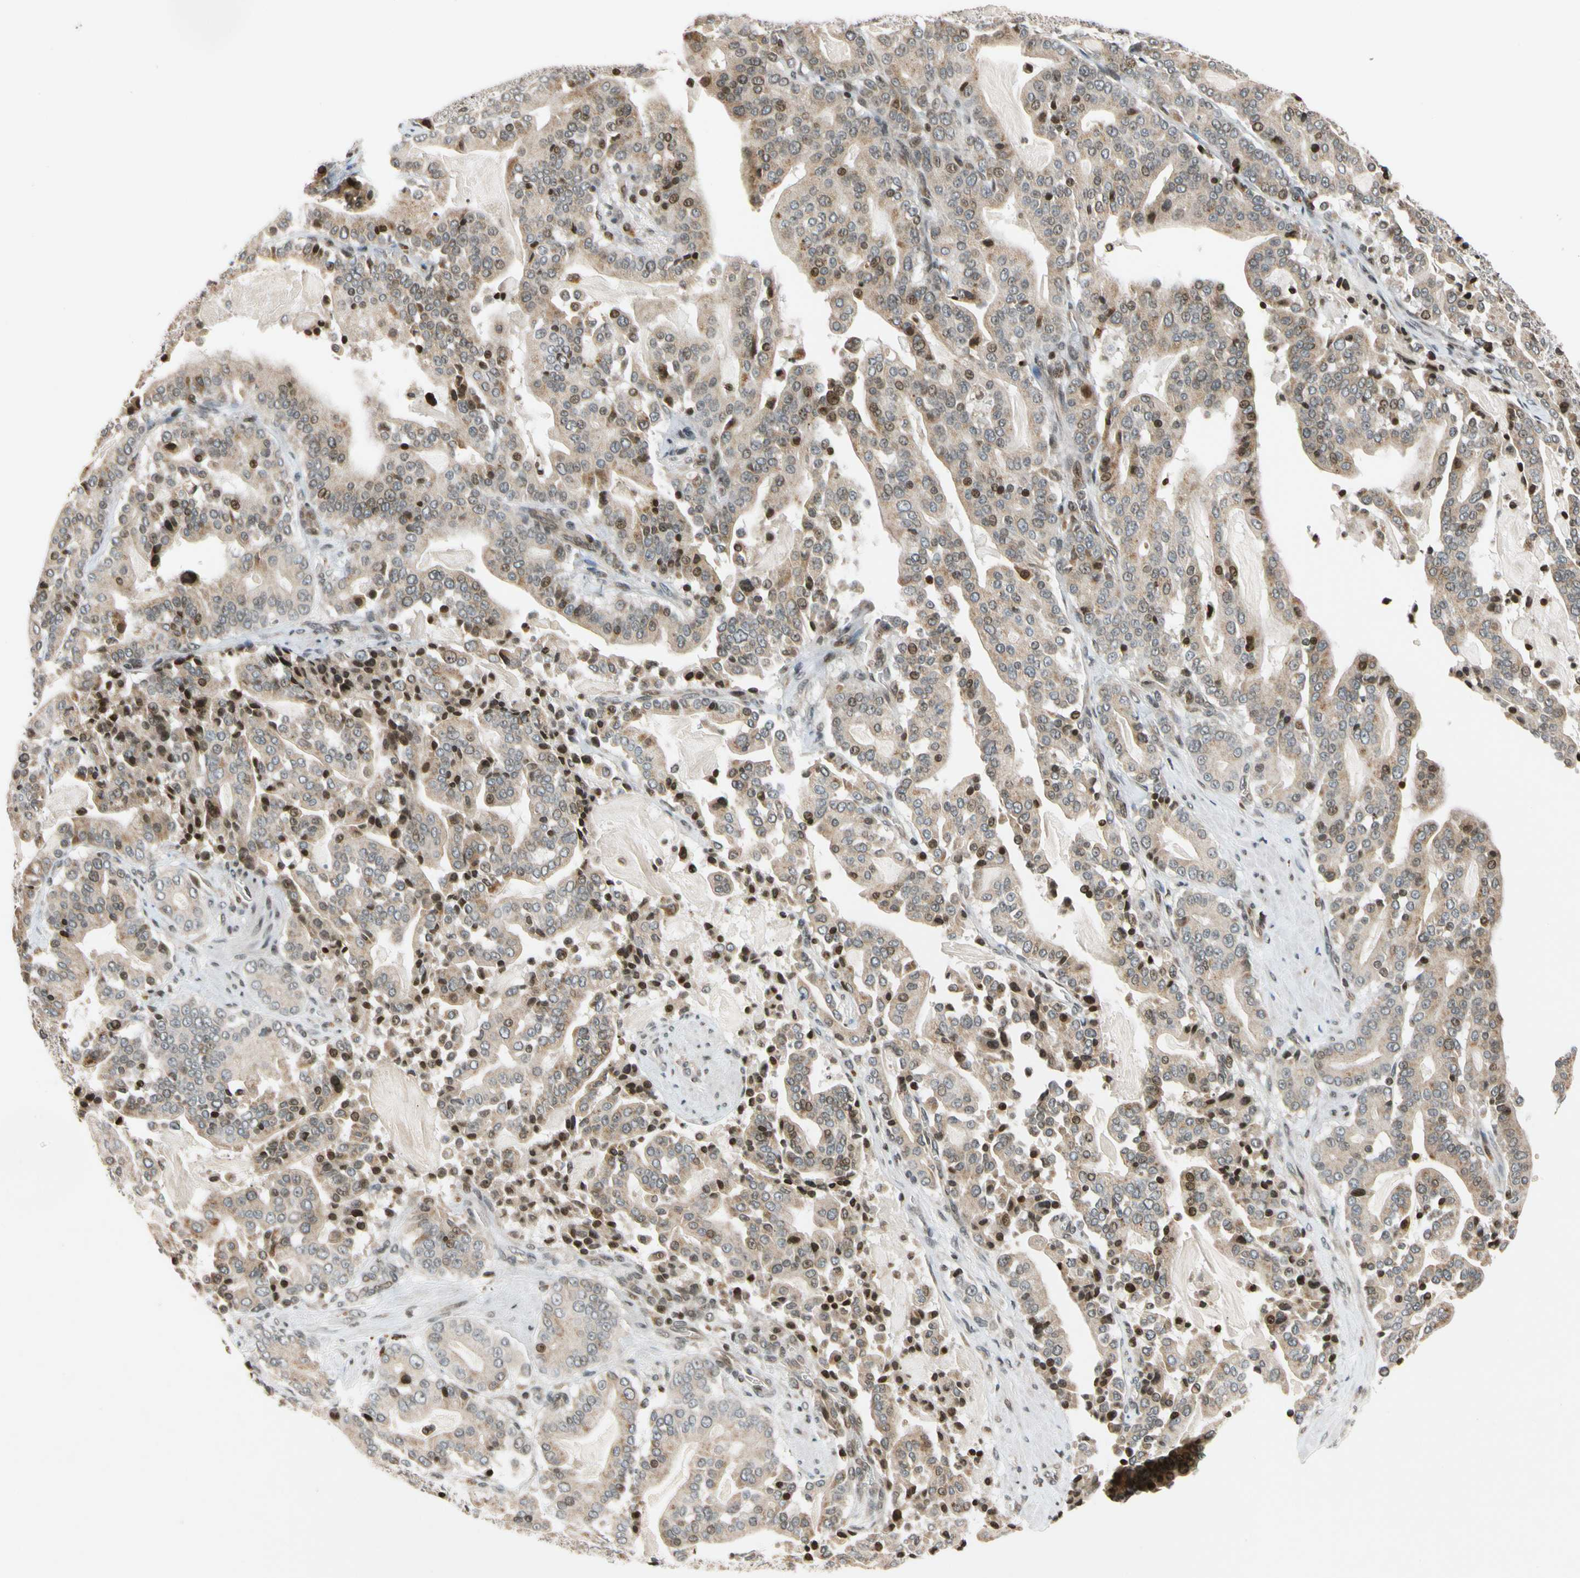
{"staining": {"intensity": "moderate", "quantity": "25%-75%", "location": "cytoplasmic/membranous,nuclear"}, "tissue": "pancreatic cancer", "cell_type": "Tumor cells", "image_type": "cancer", "snomed": [{"axis": "morphology", "description": "Adenocarcinoma, NOS"}, {"axis": "topography", "description": "Pancreas"}], "caption": "The histopathology image displays immunohistochemical staining of pancreatic cancer (adenocarcinoma). There is moderate cytoplasmic/membranous and nuclear positivity is seen in approximately 25%-75% of tumor cells.", "gene": "CDK7", "patient": {"sex": "male", "age": 63}}